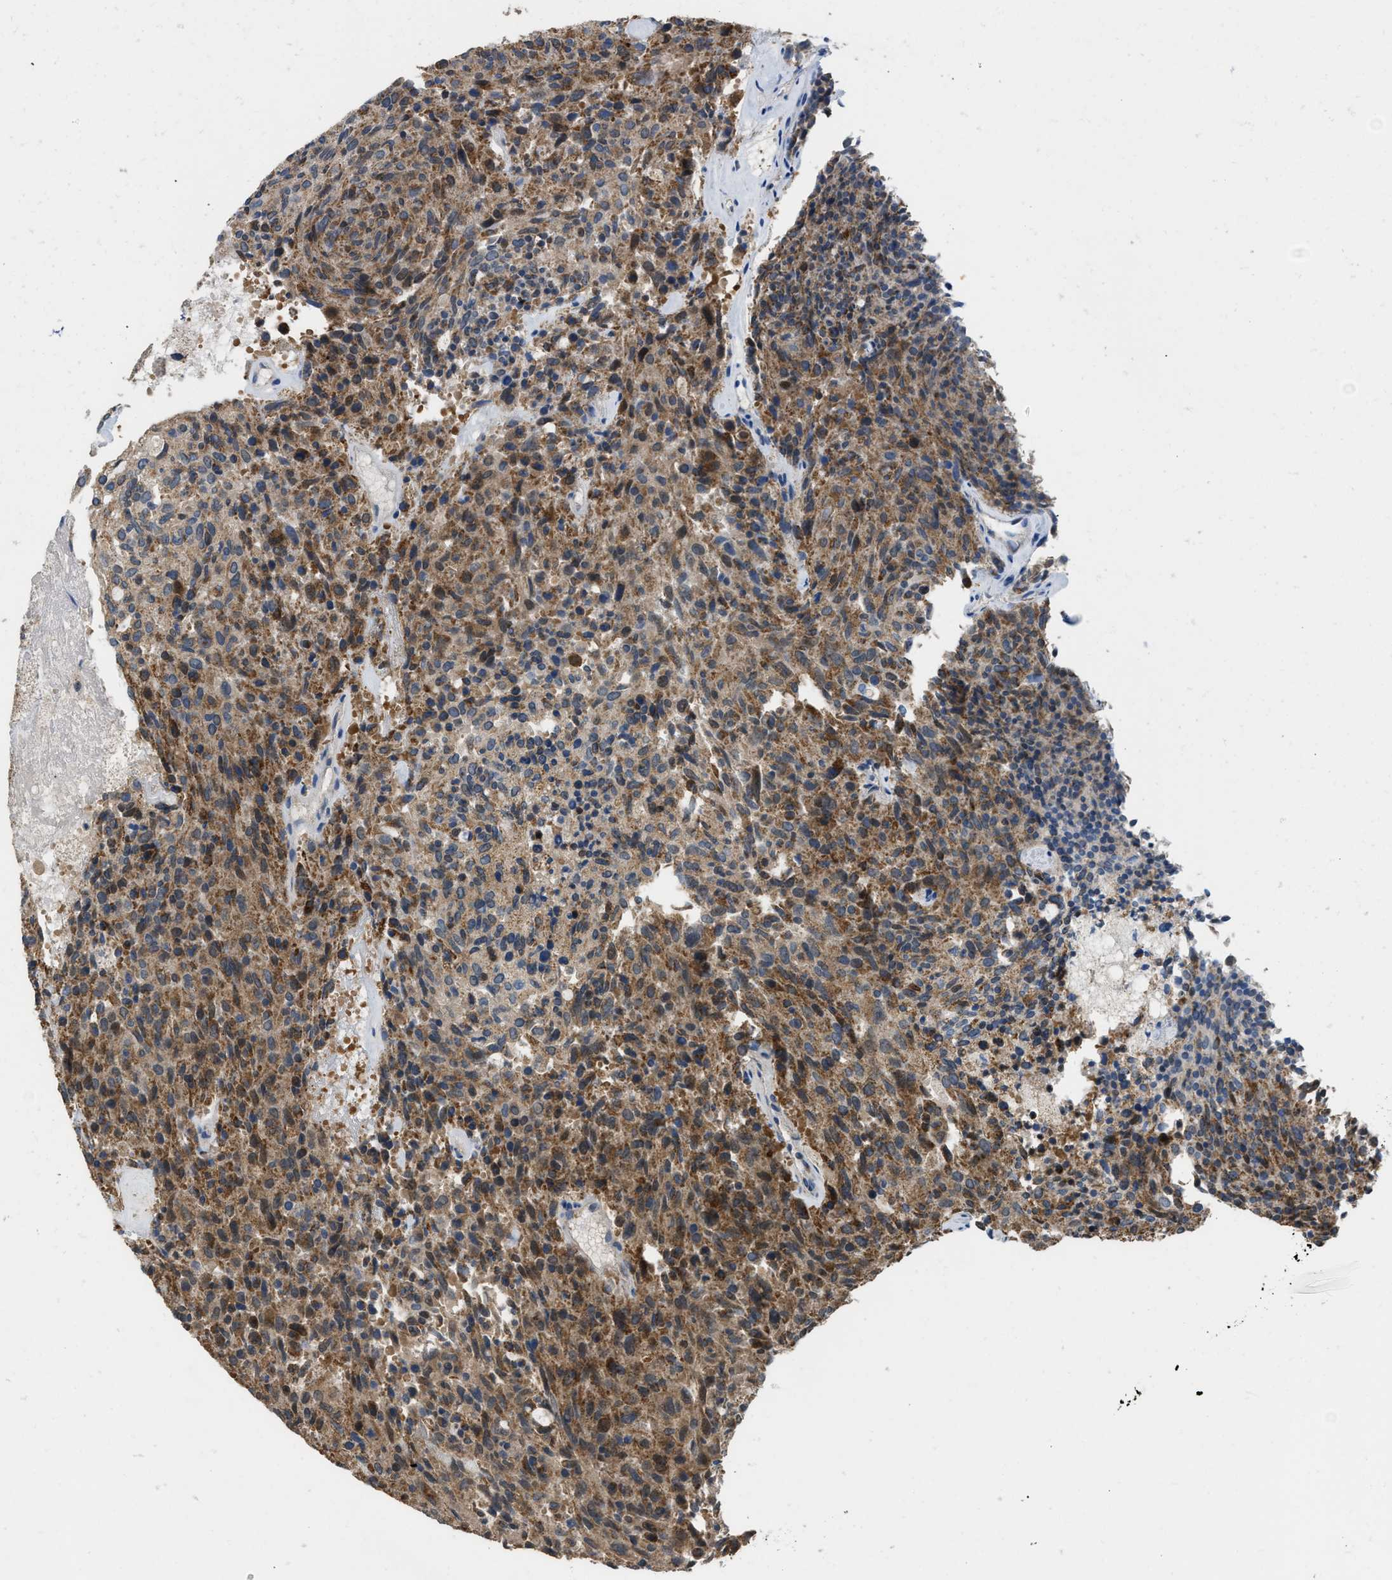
{"staining": {"intensity": "moderate", "quantity": ">75%", "location": "cytoplasmic/membranous"}, "tissue": "carcinoid", "cell_type": "Tumor cells", "image_type": "cancer", "snomed": [{"axis": "morphology", "description": "Carcinoid, malignant, NOS"}, {"axis": "topography", "description": "Pancreas"}], "caption": "DAB (3,3'-diaminobenzidine) immunohistochemical staining of human carcinoid (malignant) demonstrates moderate cytoplasmic/membranous protein expression in approximately >75% of tumor cells. The protein is shown in brown color, while the nuclei are stained blue.", "gene": "ETFB", "patient": {"sex": "female", "age": 54}}